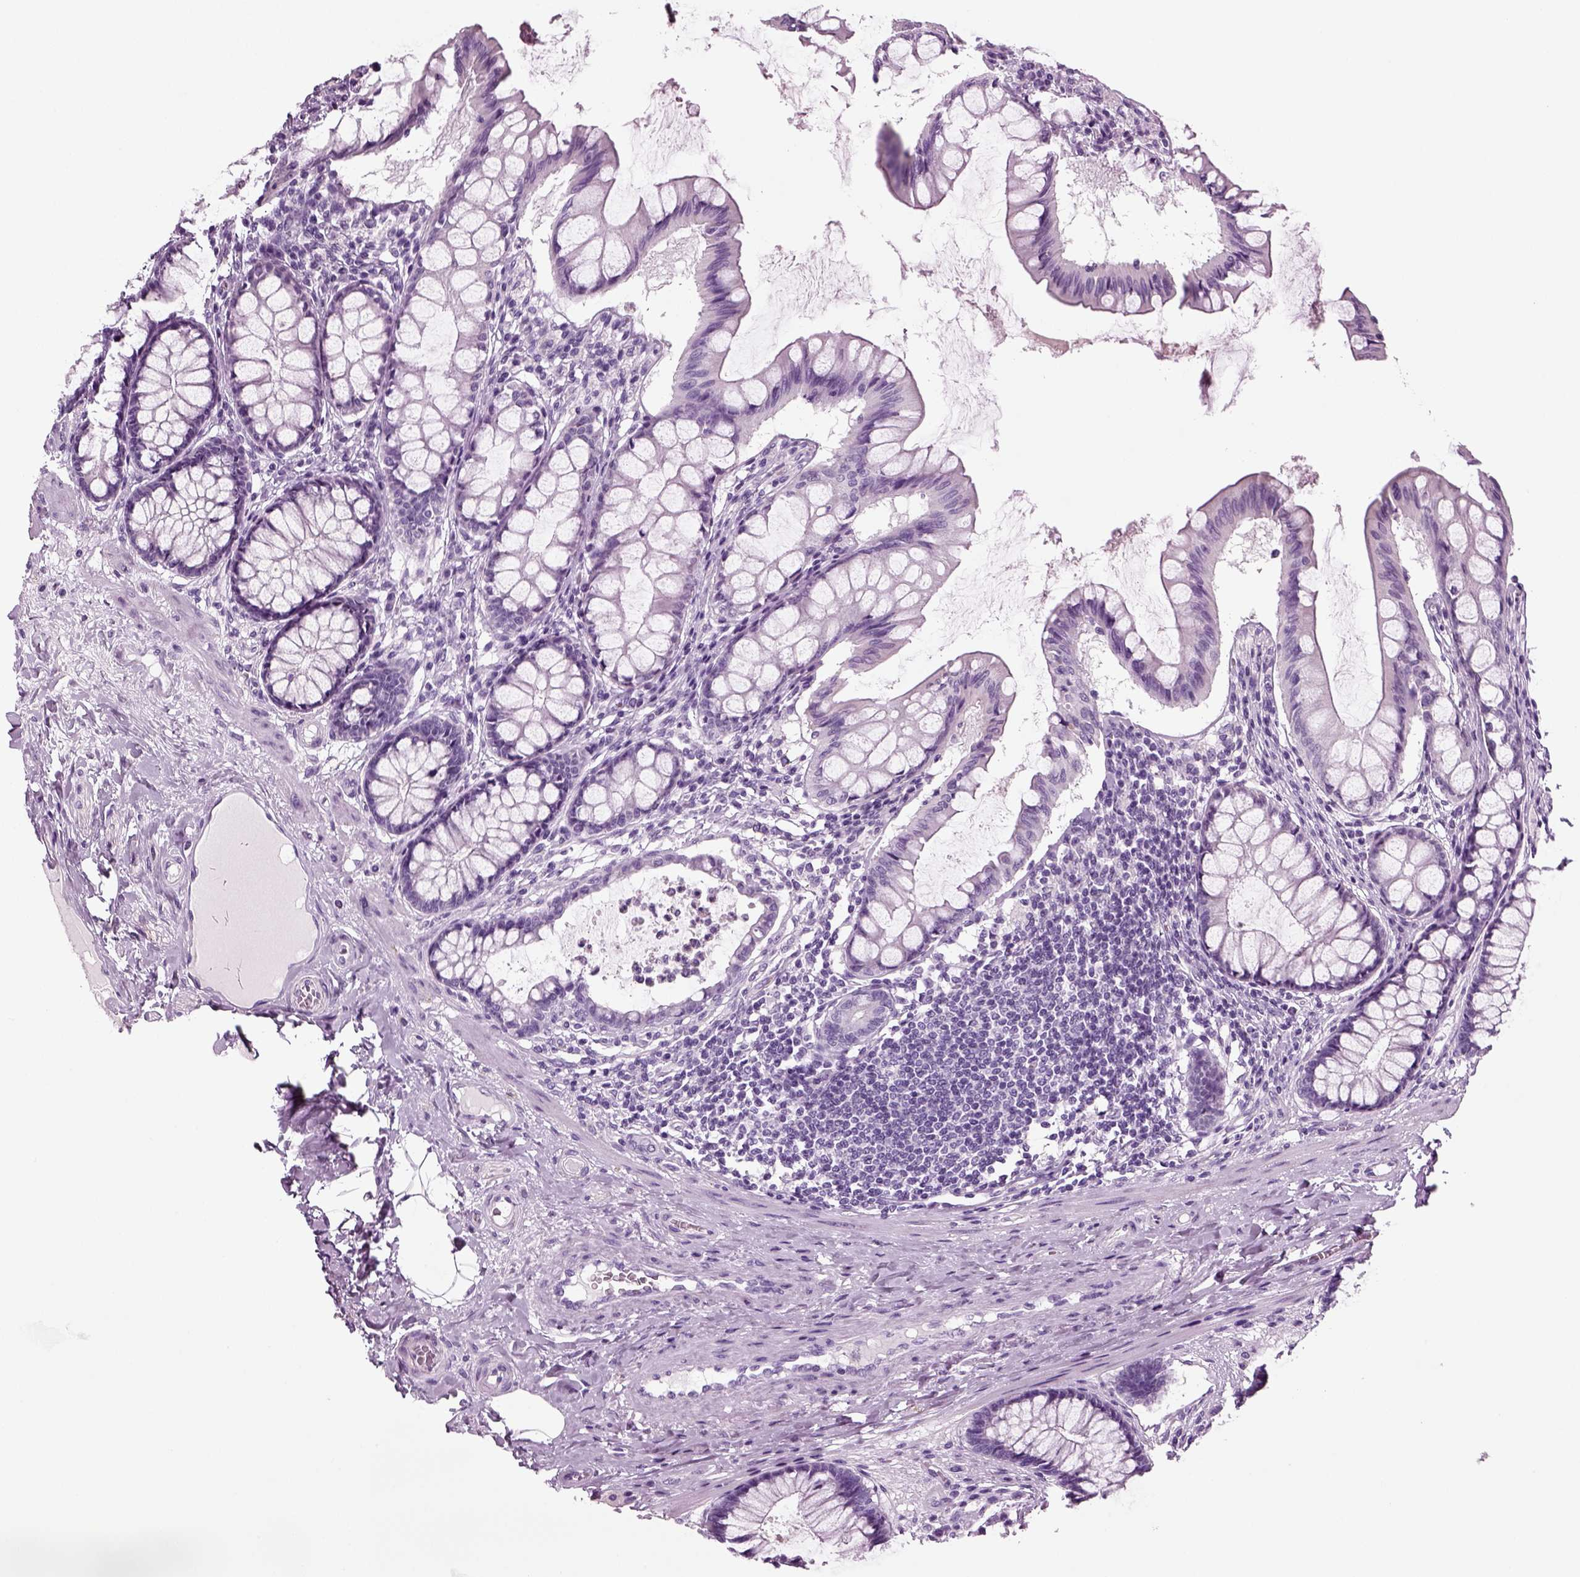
{"staining": {"intensity": "negative", "quantity": "none", "location": "none"}, "tissue": "colon", "cell_type": "Endothelial cells", "image_type": "normal", "snomed": [{"axis": "morphology", "description": "Normal tissue, NOS"}, {"axis": "topography", "description": "Colon"}], "caption": "A high-resolution image shows immunohistochemistry staining of normal colon, which demonstrates no significant expression in endothelial cells. (Brightfield microscopy of DAB immunohistochemistry (IHC) at high magnification).", "gene": "CRABP1", "patient": {"sex": "female", "age": 65}}